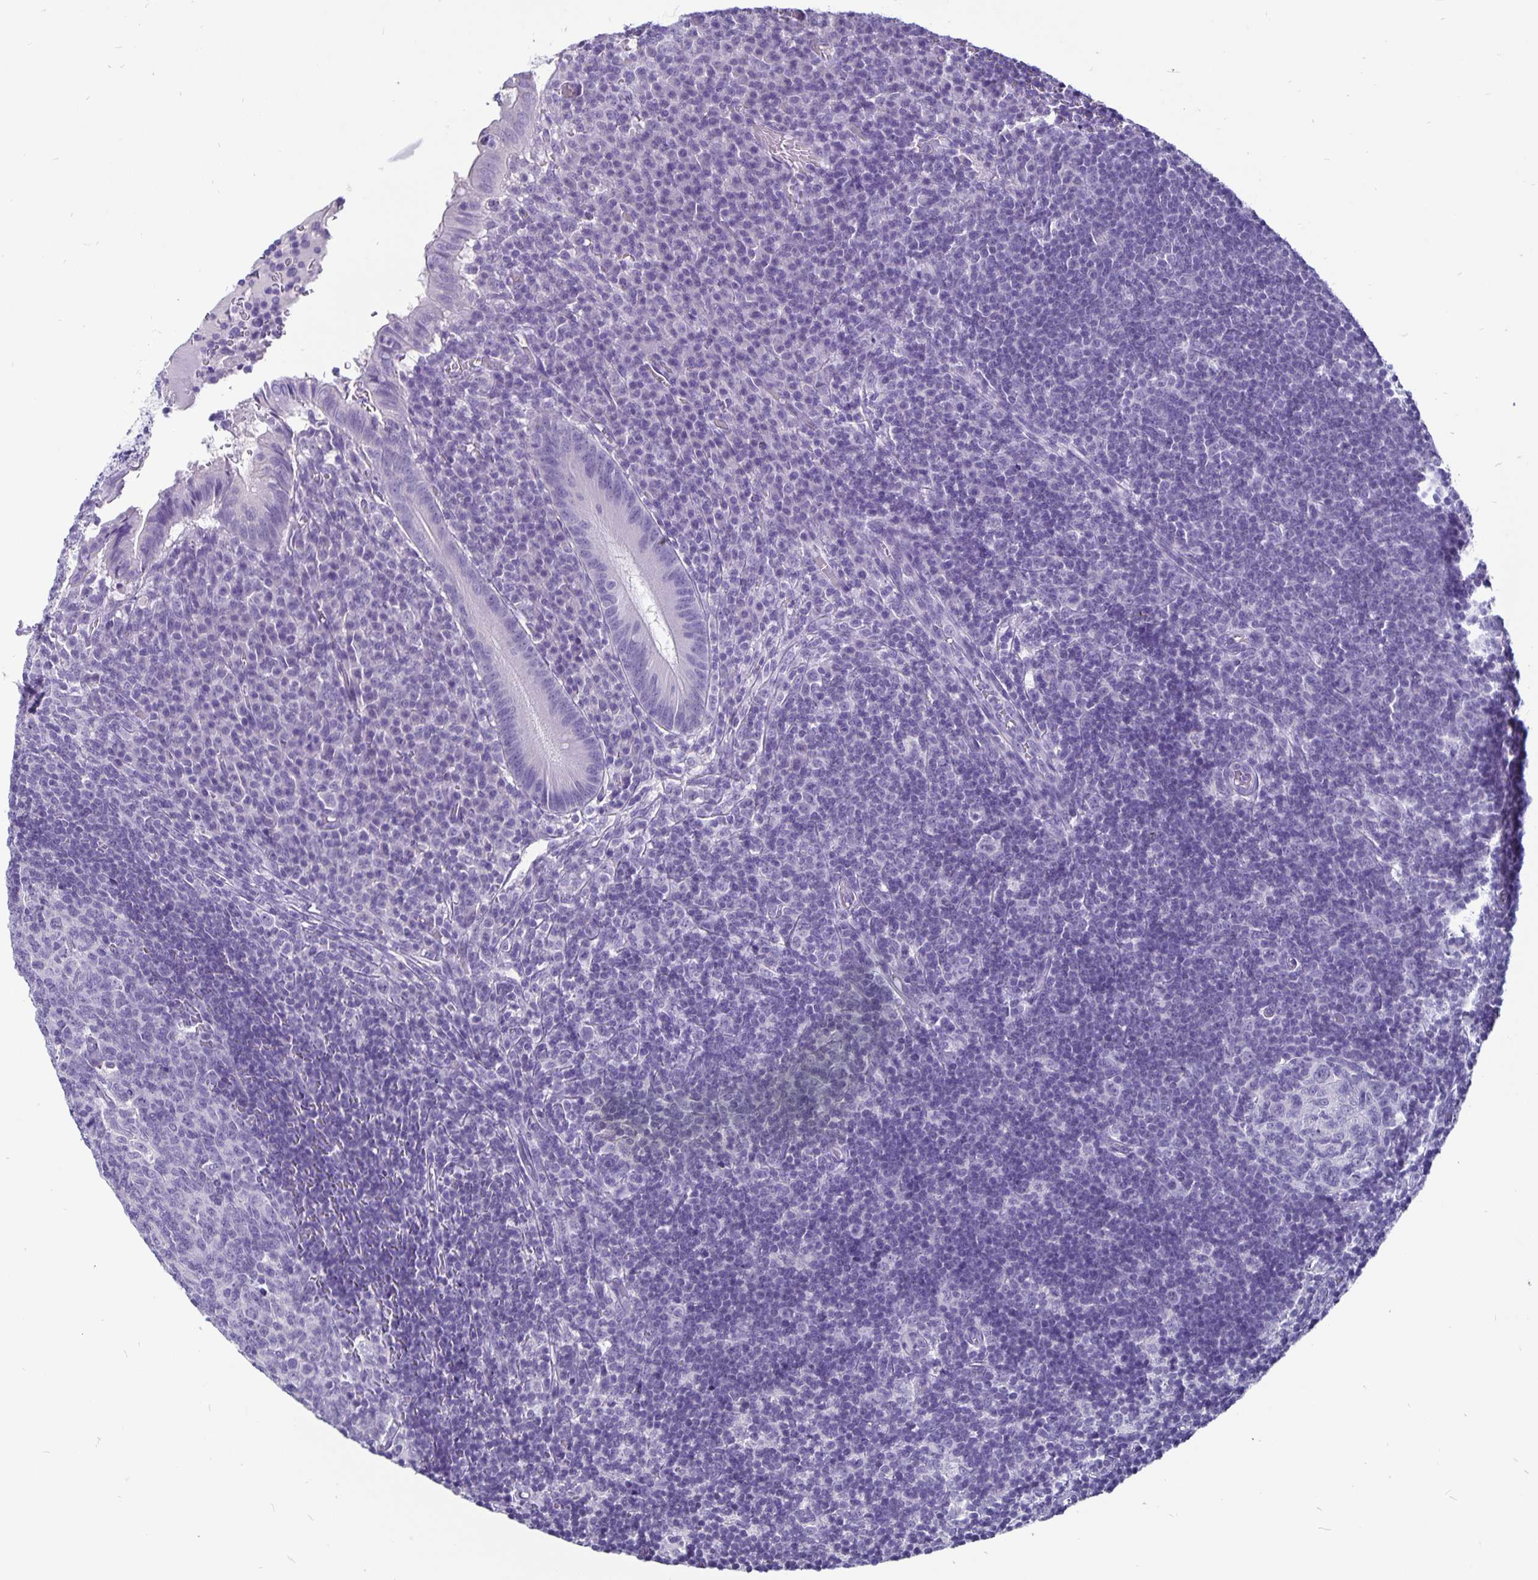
{"staining": {"intensity": "negative", "quantity": "none", "location": "none"}, "tissue": "appendix", "cell_type": "Glandular cells", "image_type": "normal", "snomed": [{"axis": "morphology", "description": "Normal tissue, NOS"}, {"axis": "topography", "description": "Appendix"}], "caption": "Glandular cells show no significant protein expression in benign appendix.", "gene": "ODF3B", "patient": {"sex": "male", "age": 18}}